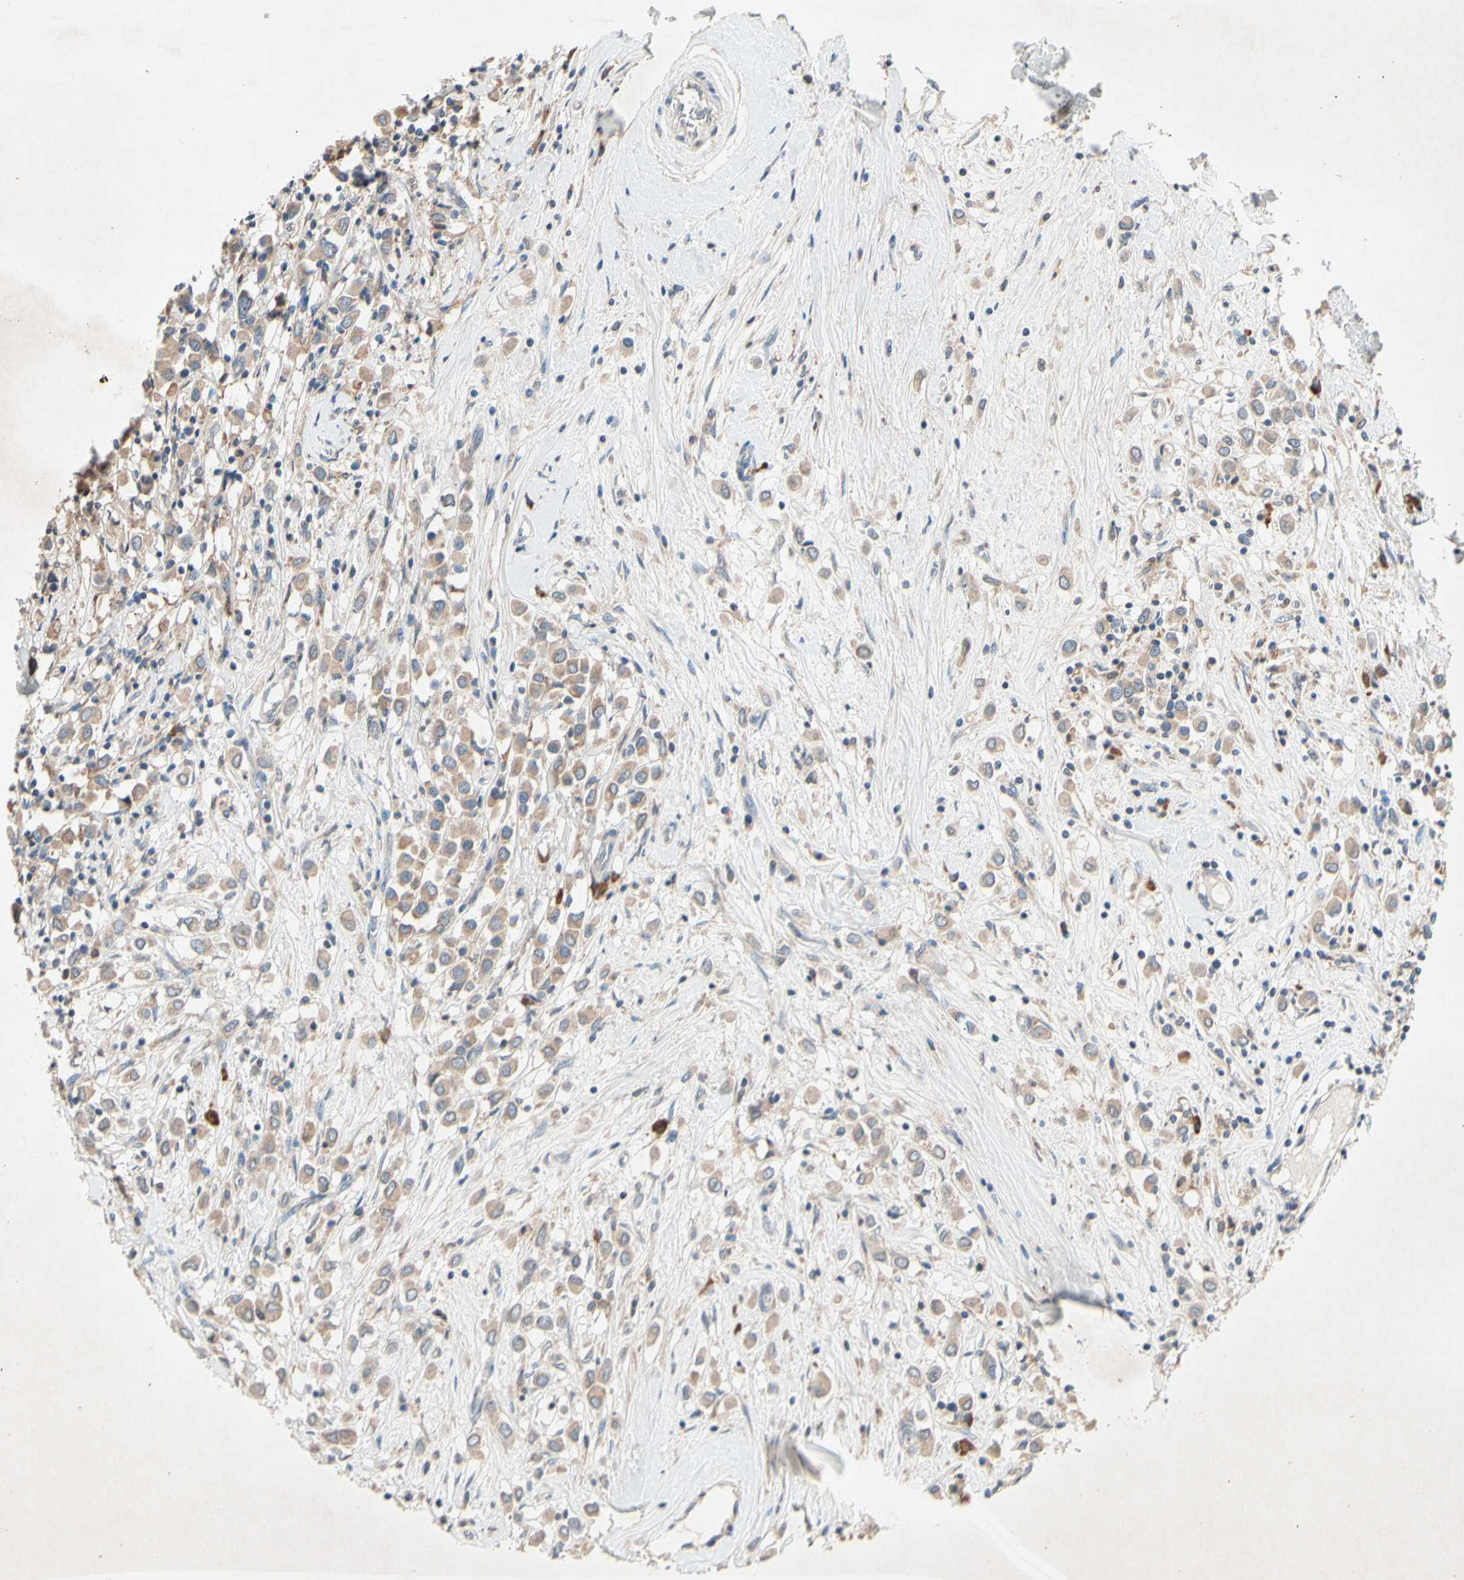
{"staining": {"intensity": "weak", "quantity": ">75%", "location": "cytoplasmic/membranous"}, "tissue": "breast cancer", "cell_type": "Tumor cells", "image_type": "cancer", "snomed": [{"axis": "morphology", "description": "Duct carcinoma"}, {"axis": "topography", "description": "Breast"}], "caption": "DAB (3,3'-diaminobenzidine) immunohistochemical staining of human breast infiltrating ductal carcinoma exhibits weak cytoplasmic/membranous protein positivity in about >75% of tumor cells.", "gene": "PRDX4", "patient": {"sex": "female", "age": 61}}